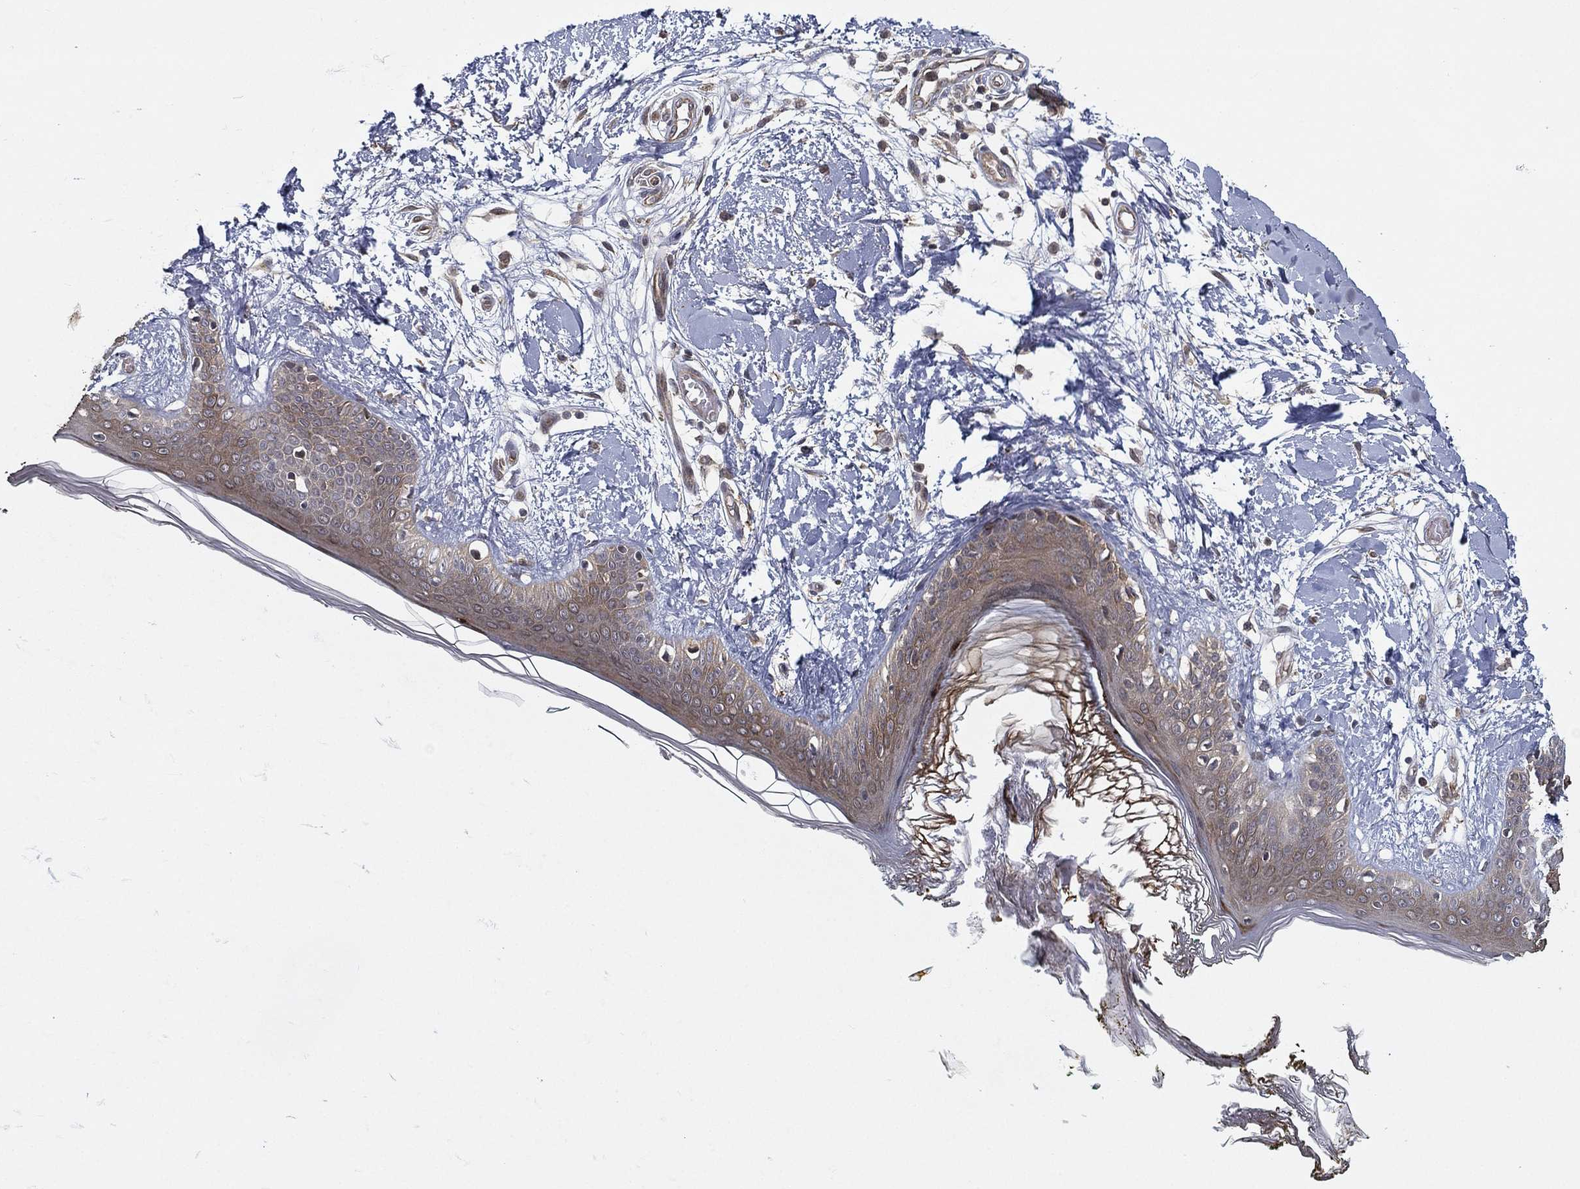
{"staining": {"intensity": "negative", "quantity": "none", "location": "none"}, "tissue": "skin", "cell_type": "Fibroblasts", "image_type": "normal", "snomed": [{"axis": "morphology", "description": "Normal tissue, NOS"}, {"axis": "morphology", "description": "Malignant melanoma, NOS"}, {"axis": "topography", "description": "Skin"}], "caption": "Human skin stained for a protein using immunohistochemistry demonstrates no positivity in fibroblasts.", "gene": "UACA", "patient": {"sex": "female", "age": 34}}